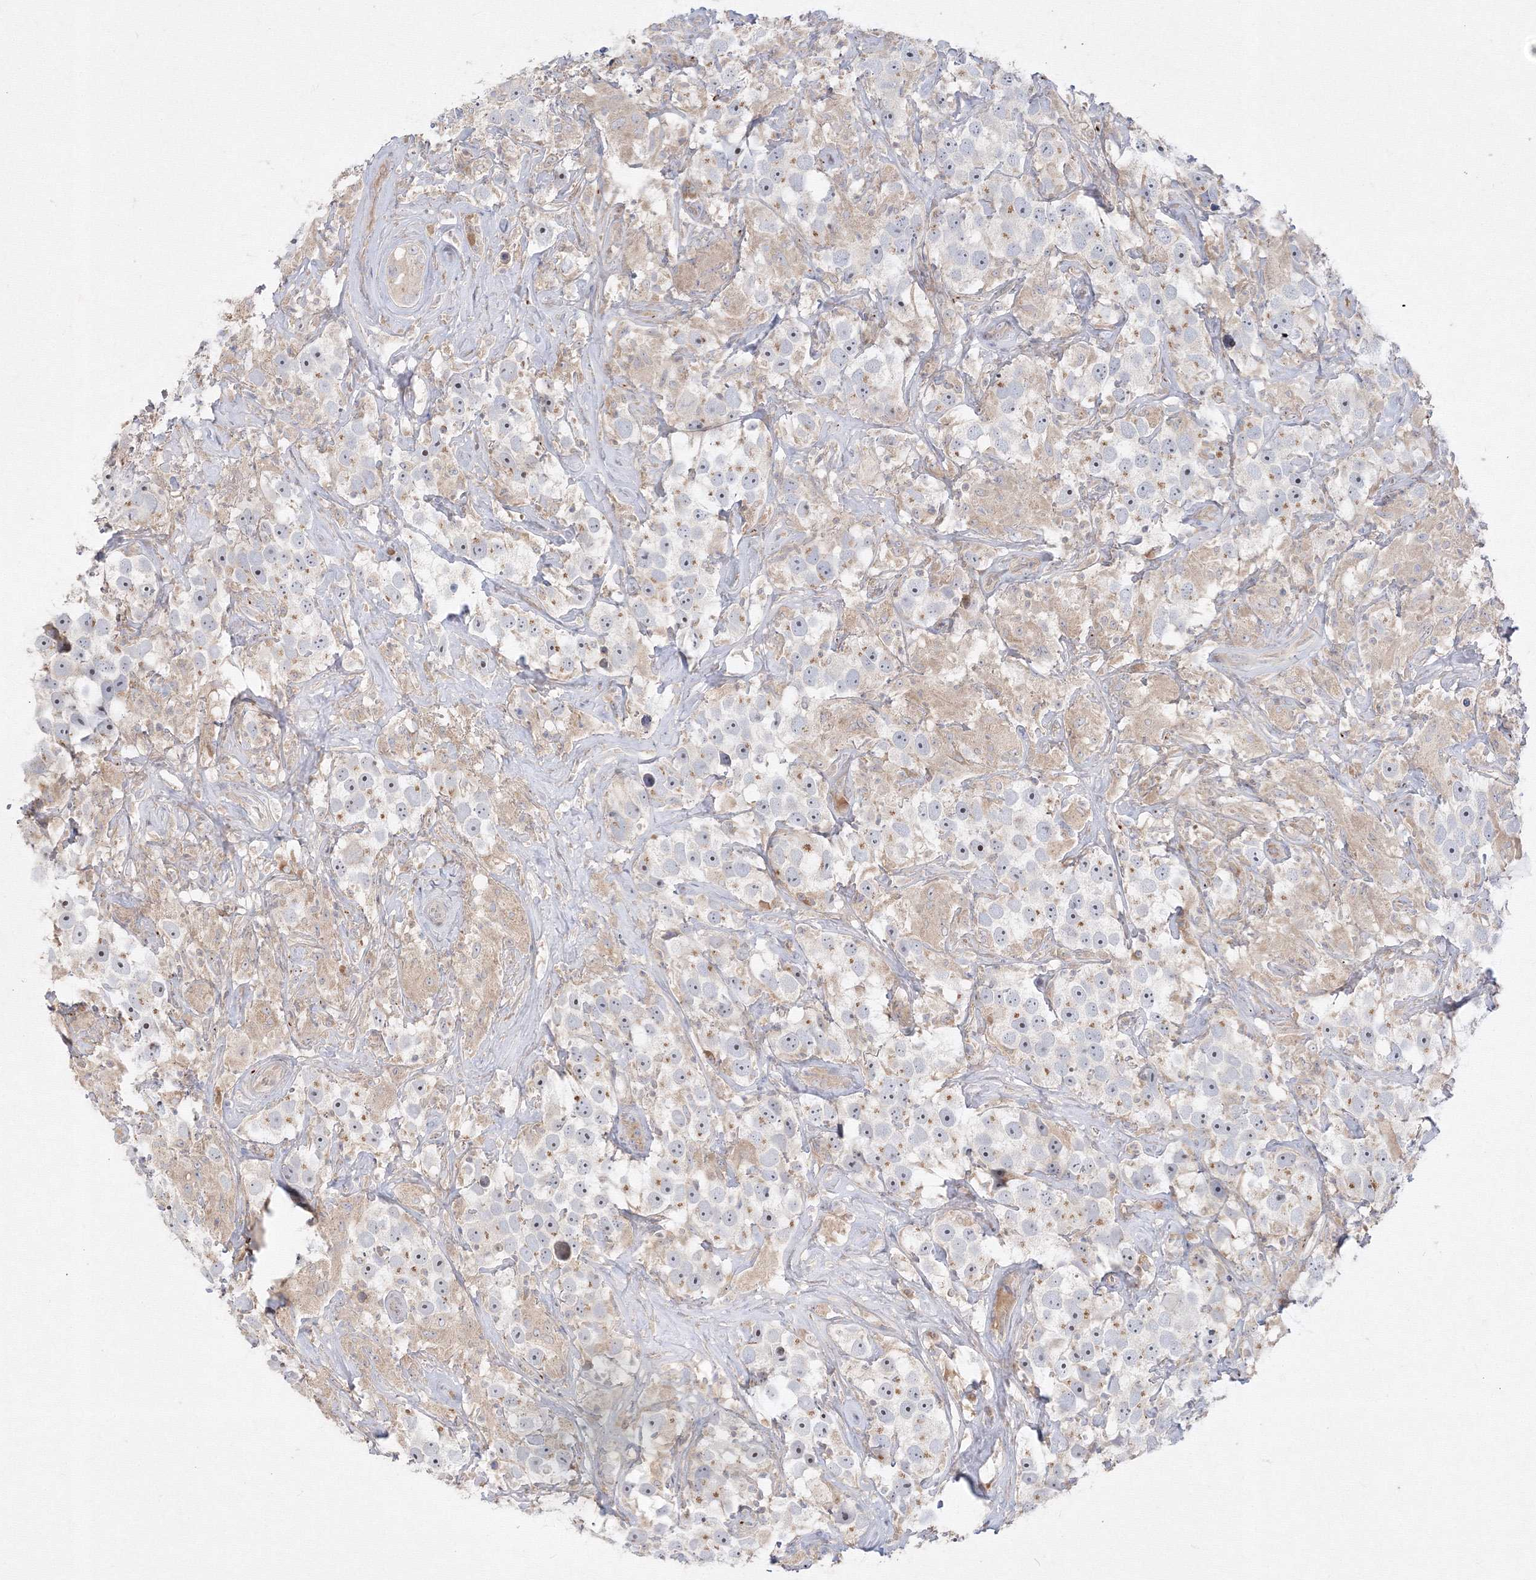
{"staining": {"intensity": "moderate", "quantity": "25%-75%", "location": "cytoplasmic/membranous"}, "tissue": "testis cancer", "cell_type": "Tumor cells", "image_type": "cancer", "snomed": [{"axis": "morphology", "description": "Seminoma, NOS"}, {"axis": "topography", "description": "Testis"}], "caption": "Immunohistochemistry micrograph of neoplastic tissue: testis cancer (seminoma) stained using IHC displays medium levels of moderate protein expression localized specifically in the cytoplasmic/membranous of tumor cells, appearing as a cytoplasmic/membranous brown color.", "gene": "FBXL8", "patient": {"sex": "male", "age": 49}}